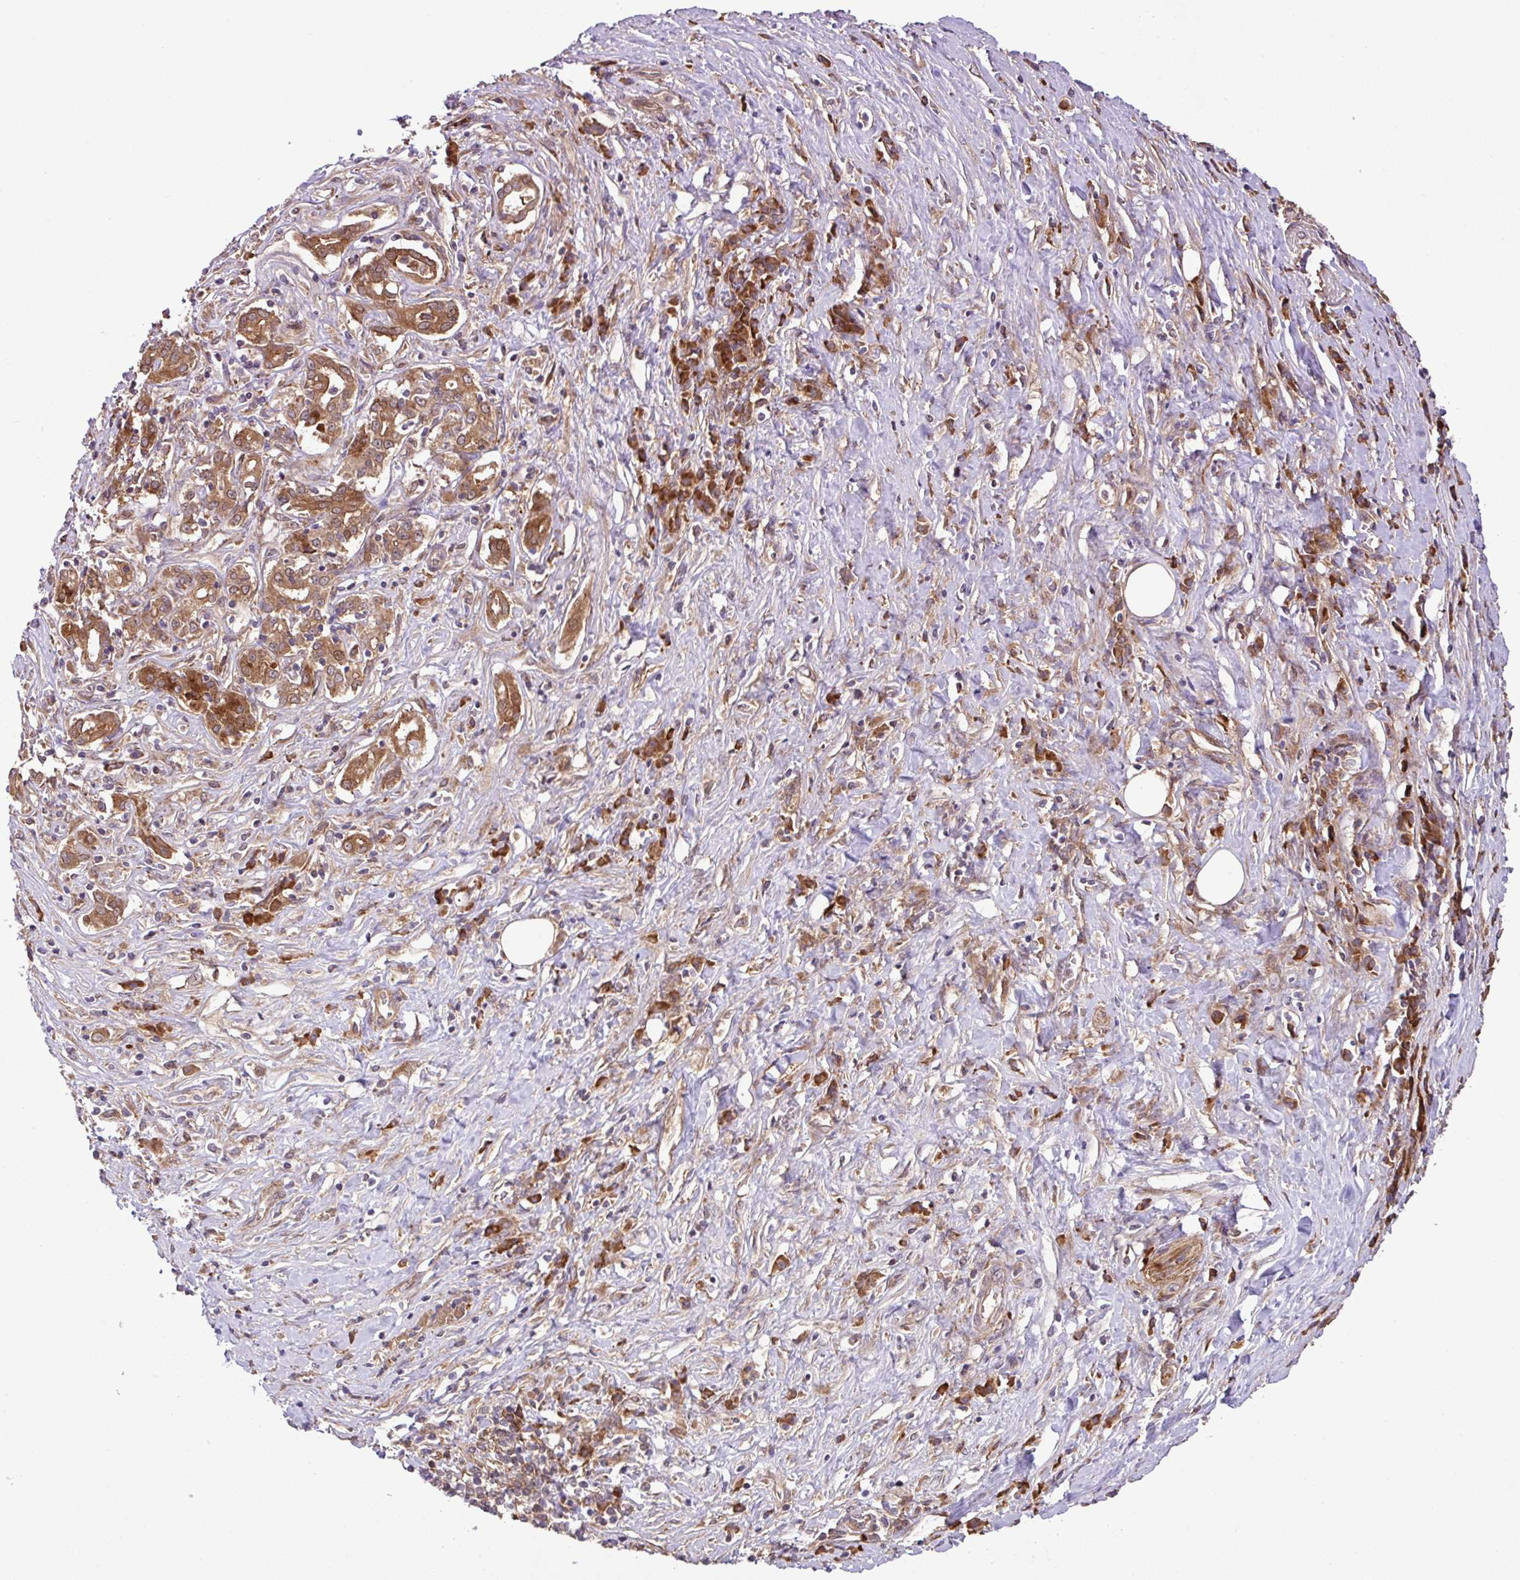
{"staining": {"intensity": "moderate", "quantity": ">75%", "location": "cytoplasmic/membranous"}, "tissue": "pancreatic cancer", "cell_type": "Tumor cells", "image_type": "cancer", "snomed": [{"axis": "morphology", "description": "Adenocarcinoma, NOS"}, {"axis": "topography", "description": "Pancreas"}], "caption": "Immunohistochemistry (IHC) (DAB) staining of pancreatic cancer reveals moderate cytoplasmic/membranous protein positivity in about >75% of tumor cells.", "gene": "DLGAP4", "patient": {"sex": "male", "age": 63}}